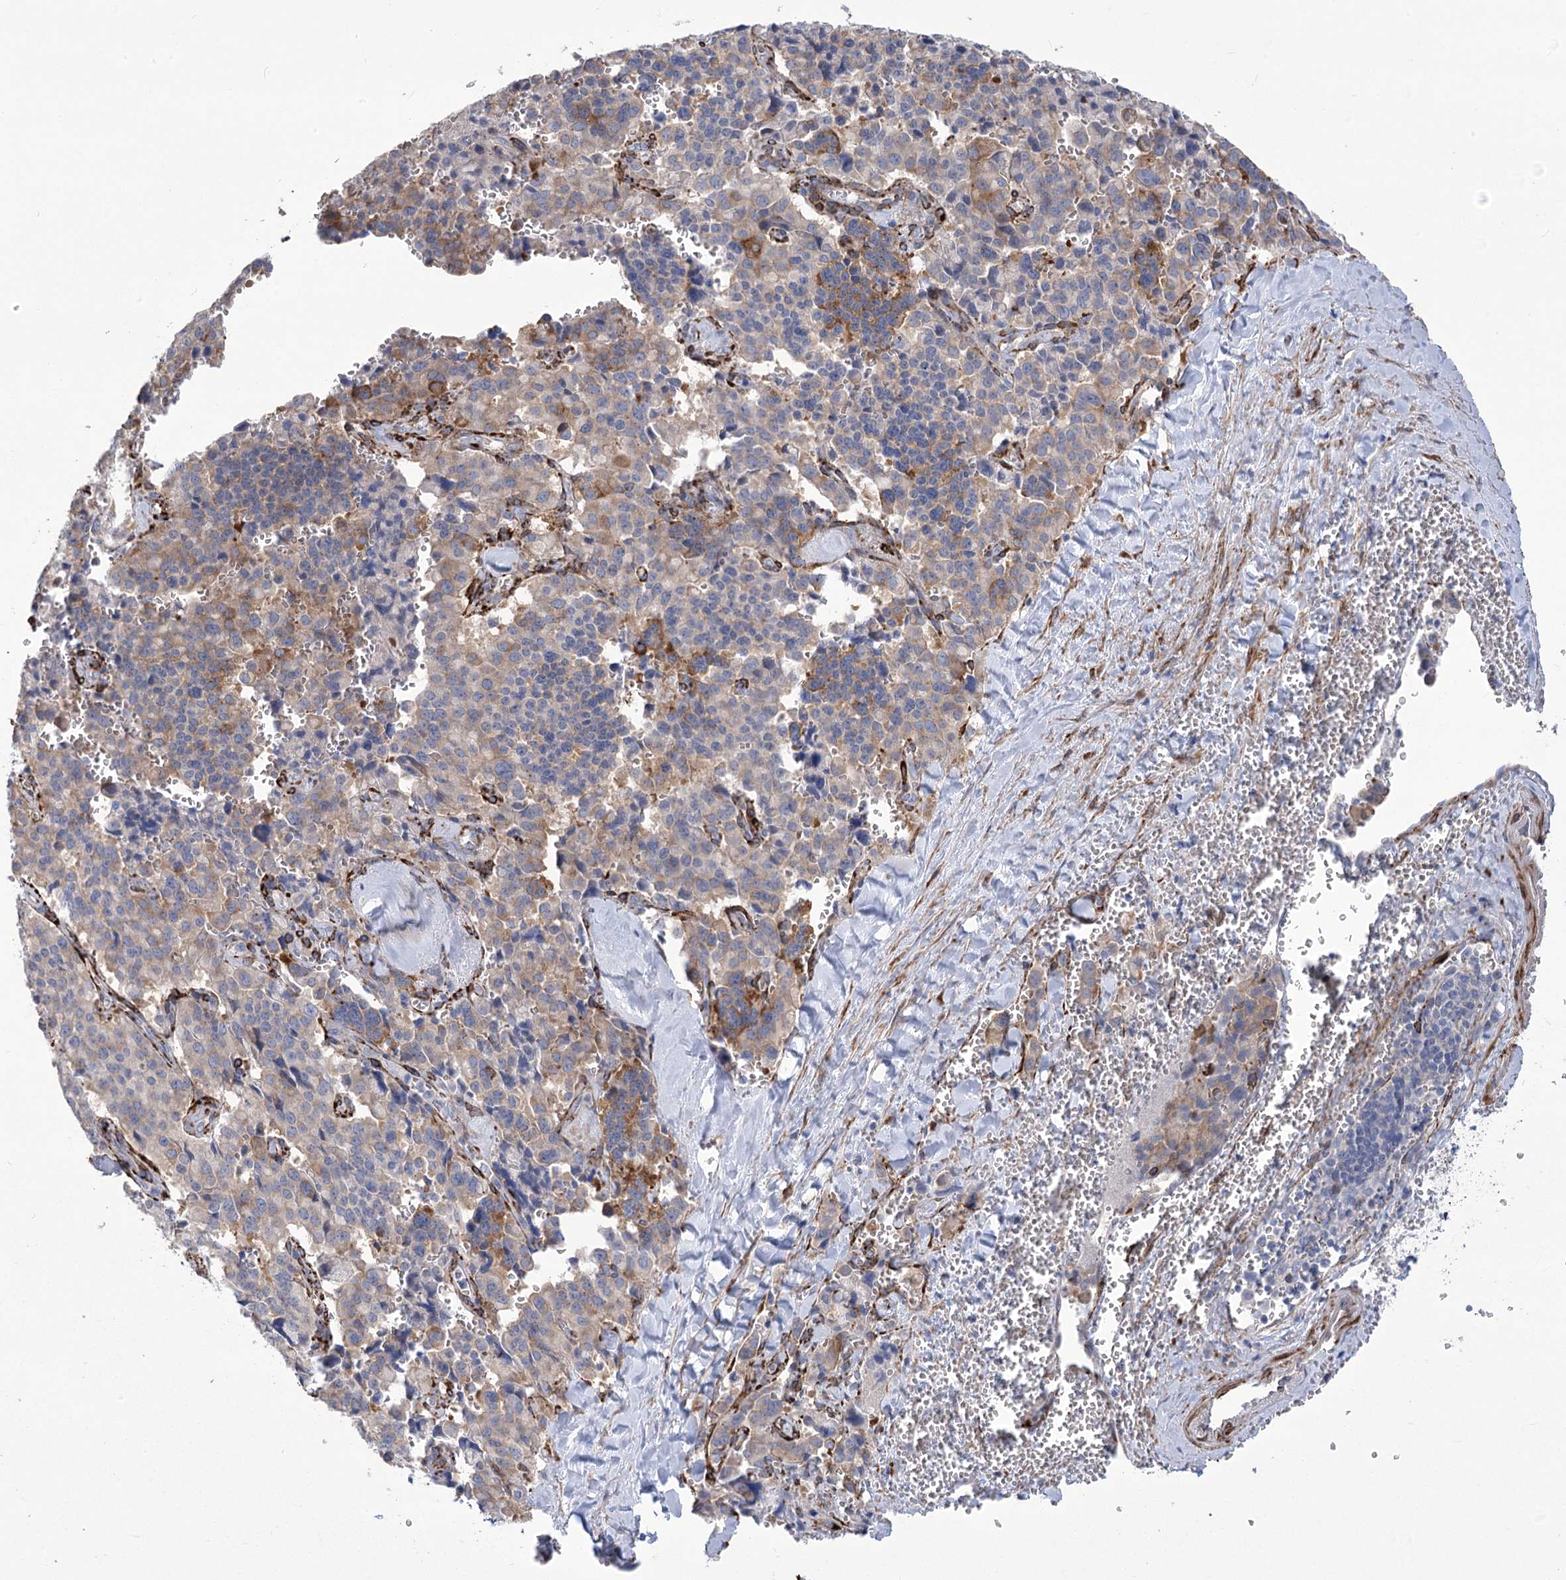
{"staining": {"intensity": "weak", "quantity": "25%-75%", "location": "cytoplasmic/membranous"}, "tissue": "pancreatic cancer", "cell_type": "Tumor cells", "image_type": "cancer", "snomed": [{"axis": "morphology", "description": "Adenocarcinoma, NOS"}, {"axis": "topography", "description": "Pancreas"}], "caption": "Pancreatic cancer stained with immunohistochemistry displays weak cytoplasmic/membranous positivity in approximately 25%-75% of tumor cells. The protein is shown in brown color, while the nuclei are stained blue.", "gene": "ANGPTL3", "patient": {"sex": "male", "age": 65}}